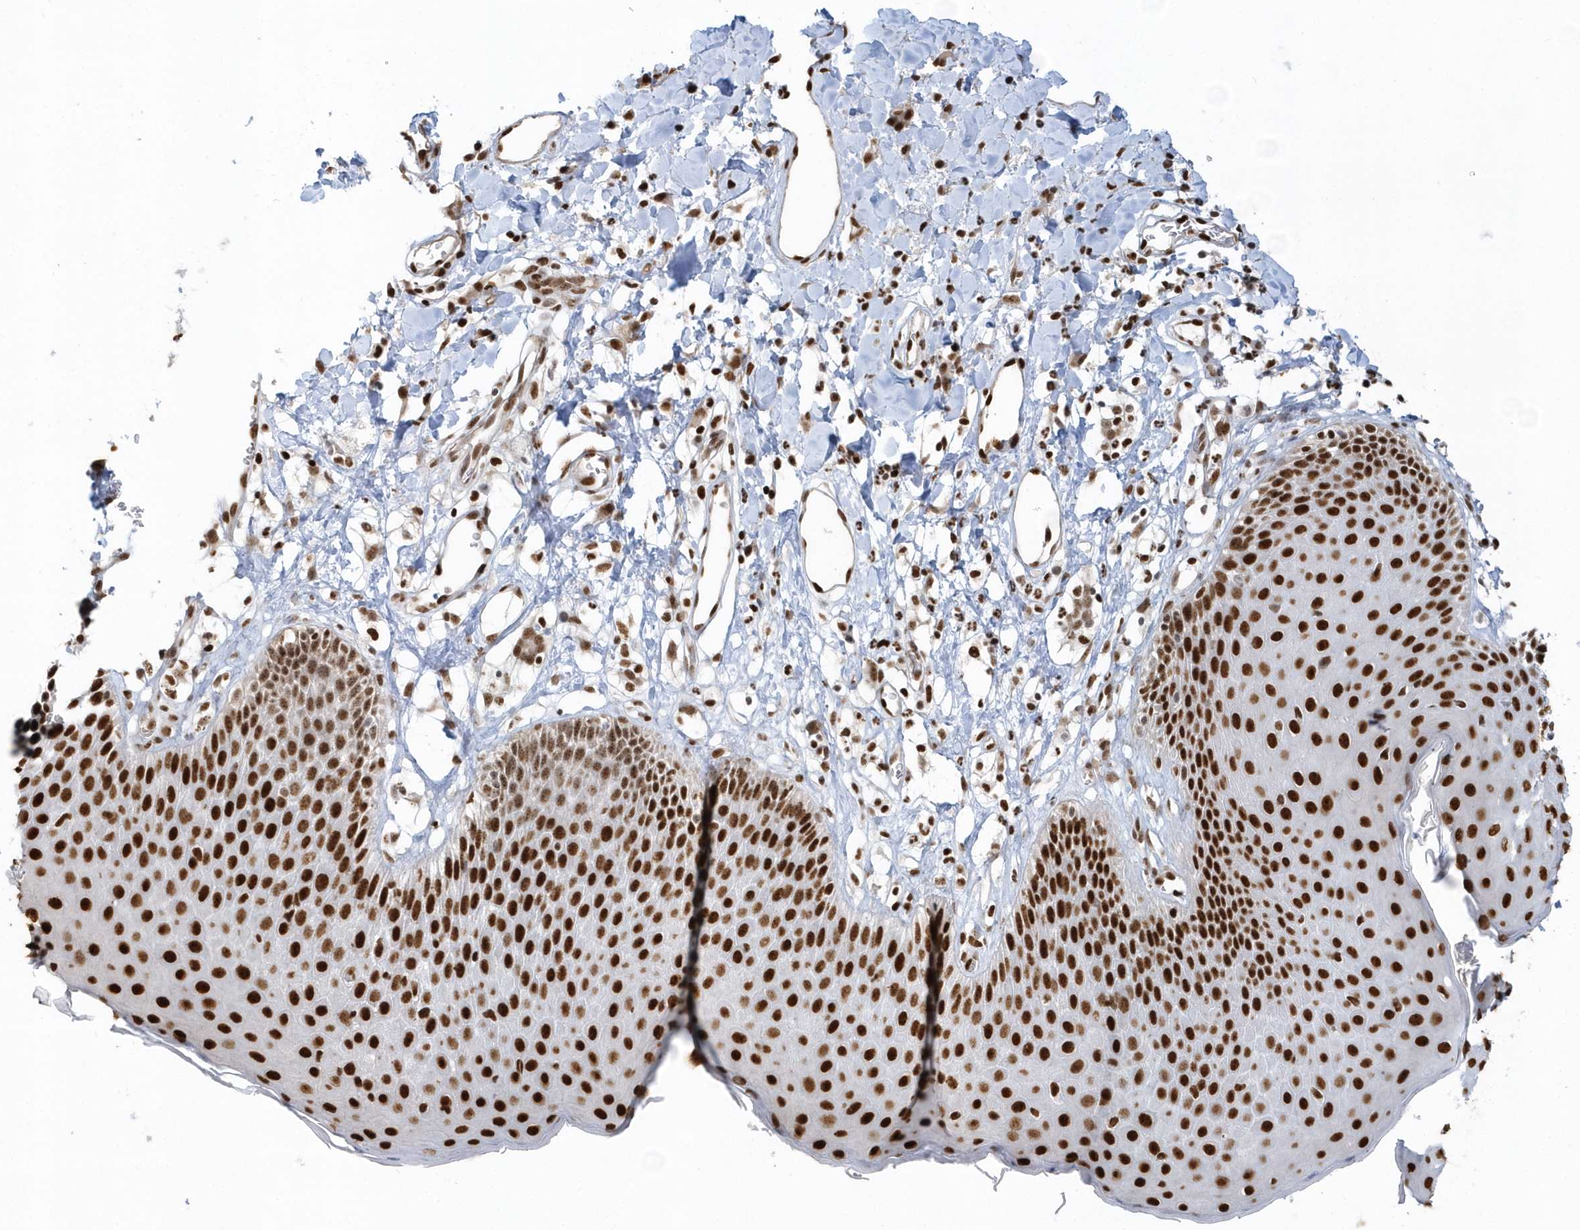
{"staining": {"intensity": "strong", "quantity": ">75%", "location": "nuclear"}, "tissue": "skin", "cell_type": "Epidermal cells", "image_type": "normal", "snomed": [{"axis": "morphology", "description": "Normal tissue, NOS"}, {"axis": "topography", "description": "Vulva"}], "caption": "Immunohistochemistry (IHC) histopathology image of unremarkable skin stained for a protein (brown), which shows high levels of strong nuclear positivity in about >75% of epidermal cells.", "gene": "SUMO2", "patient": {"sex": "female", "age": 68}}